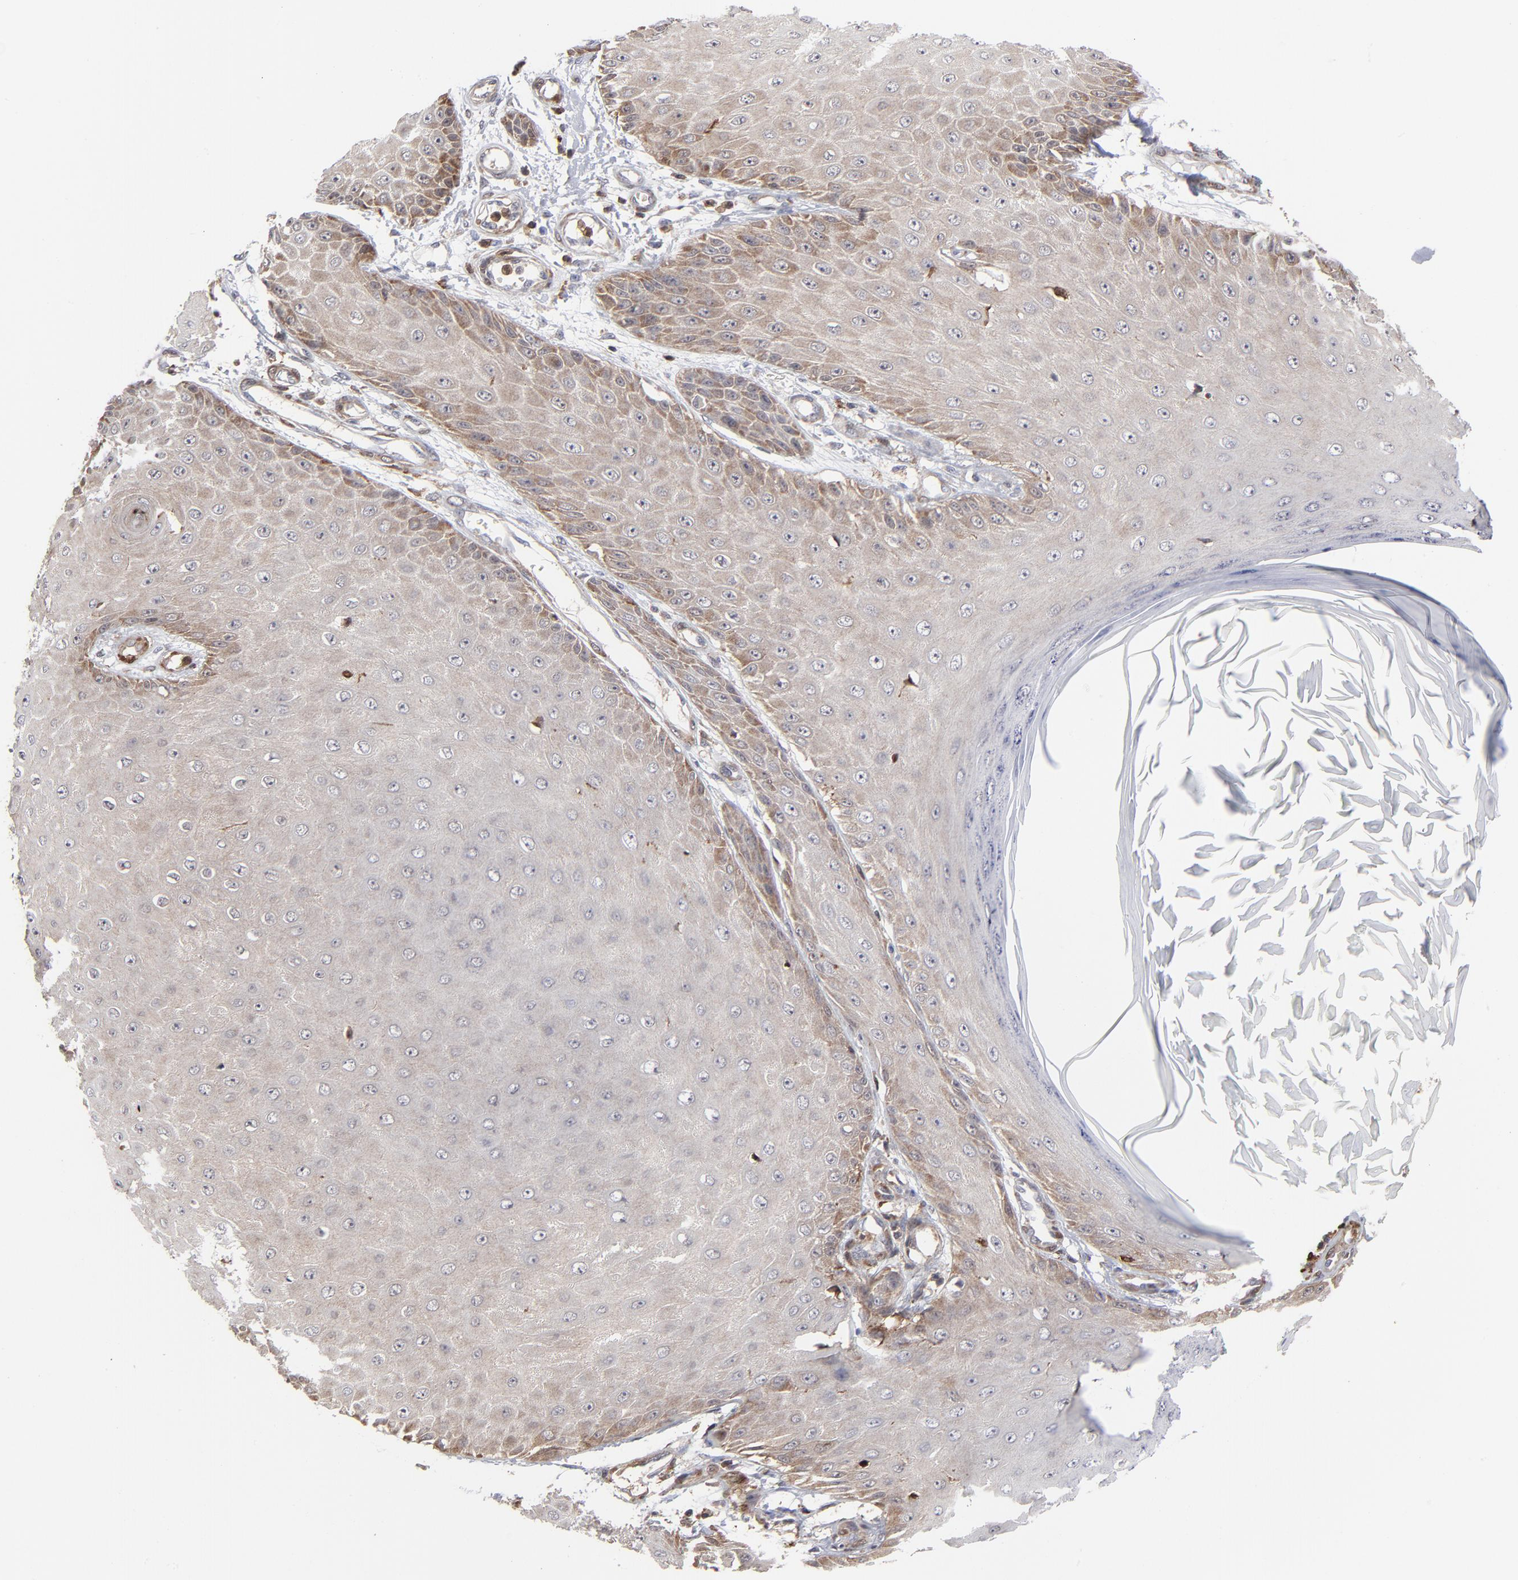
{"staining": {"intensity": "moderate", "quantity": ">75%", "location": "cytoplasmic/membranous"}, "tissue": "skin cancer", "cell_type": "Tumor cells", "image_type": "cancer", "snomed": [{"axis": "morphology", "description": "Squamous cell carcinoma, NOS"}, {"axis": "topography", "description": "Skin"}], "caption": "Brown immunohistochemical staining in human skin cancer demonstrates moderate cytoplasmic/membranous expression in approximately >75% of tumor cells.", "gene": "MAP2K1", "patient": {"sex": "female", "age": 40}}